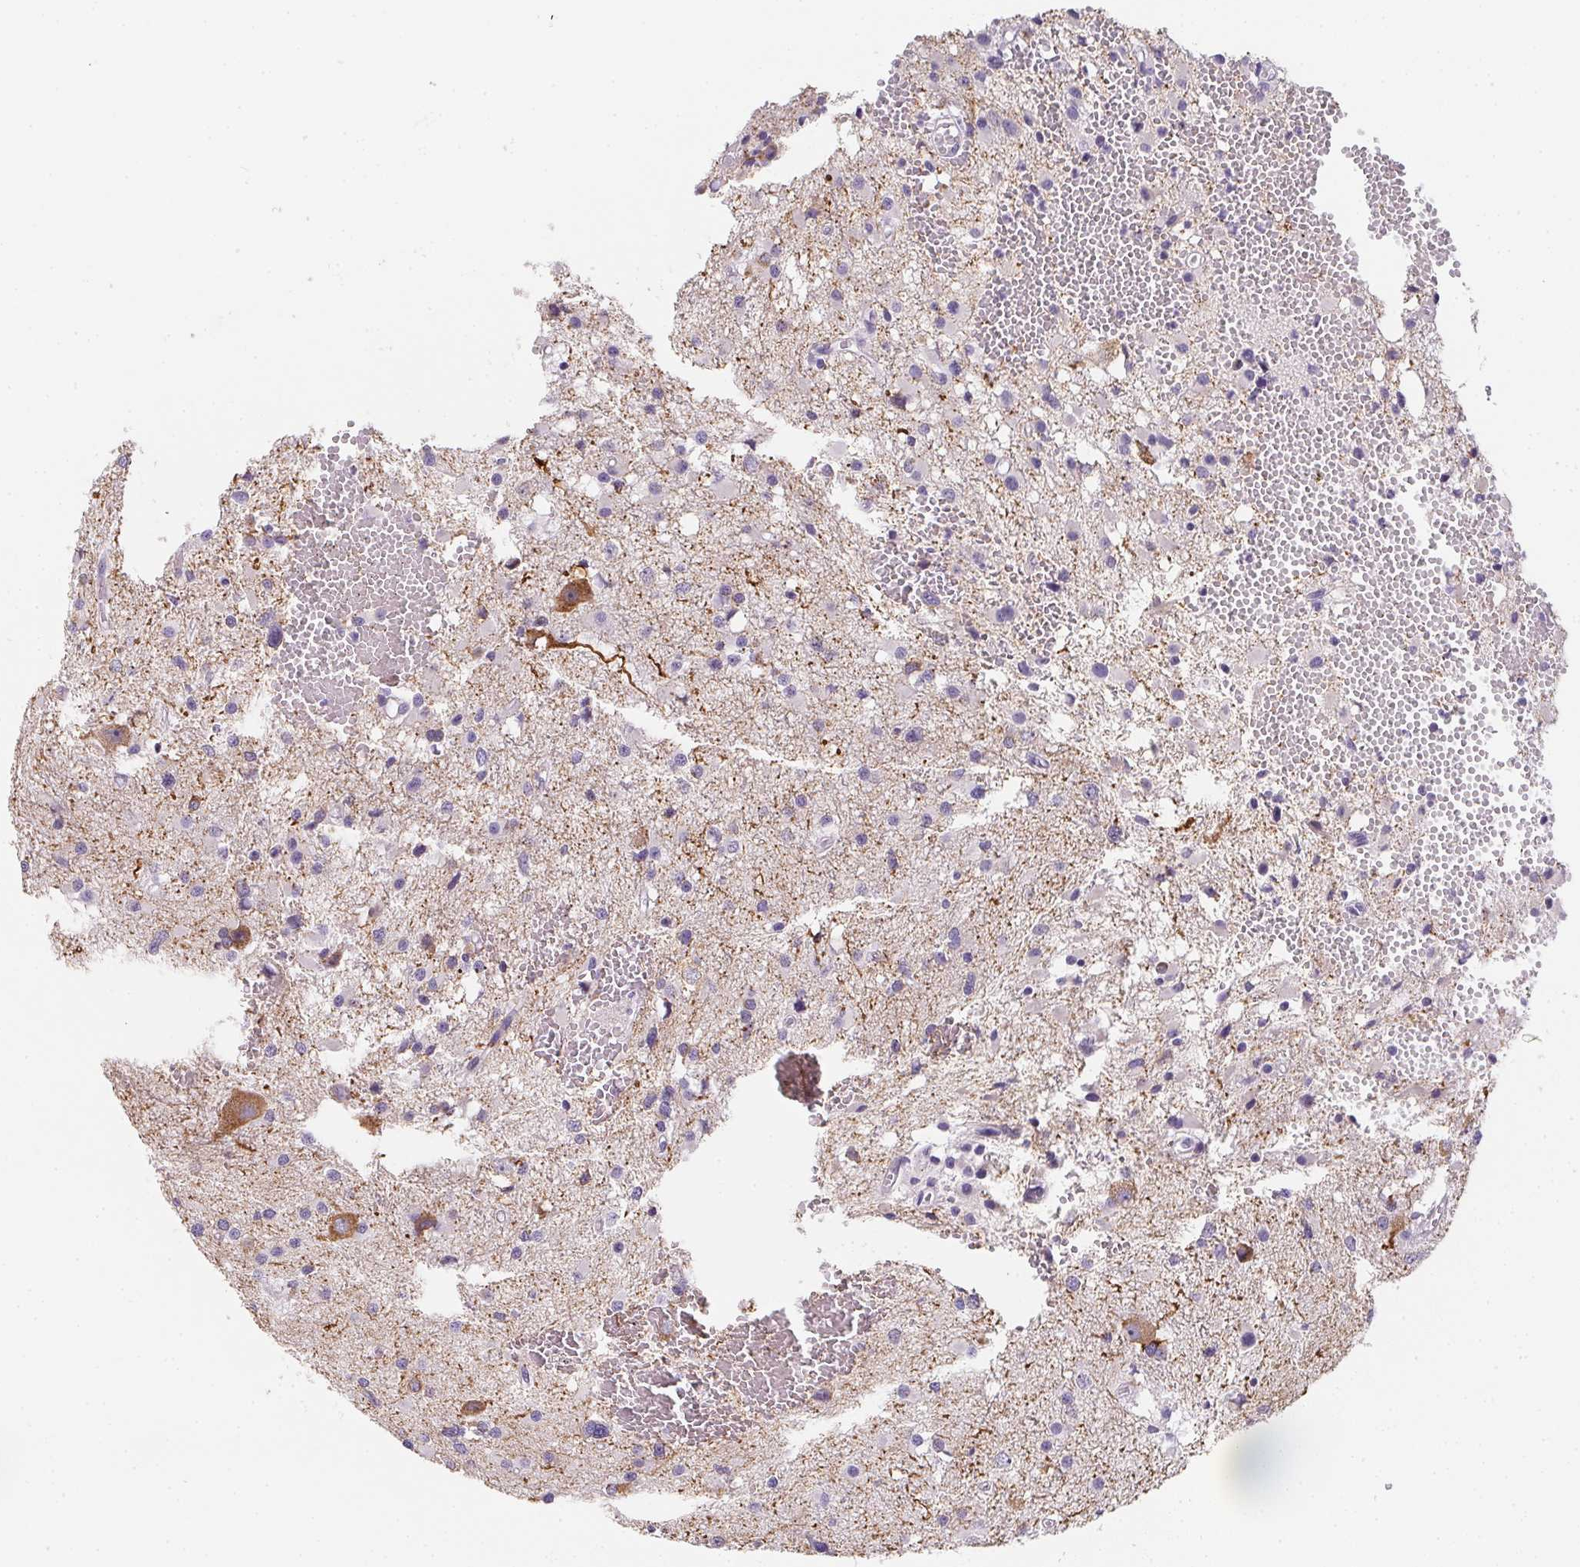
{"staining": {"intensity": "negative", "quantity": "none", "location": "none"}, "tissue": "glioma", "cell_type": "Tumor cells", "image_type": "cancer", "snomed": [{"axis": "morphology", "description": "Glioma, malignant, High grade"}, {"axis": "topography", "description": "Brain"}], "caption": "Immunohistochemistry histopathology image of neoplastic tissue: malignant glioma (high-grade) stained with DAB (3,3'-diaminobenzidine) displays no significant protein staining in tumor cells.", "gene": "MAP1A", "patient": {"sex": "male", "age": 54}}